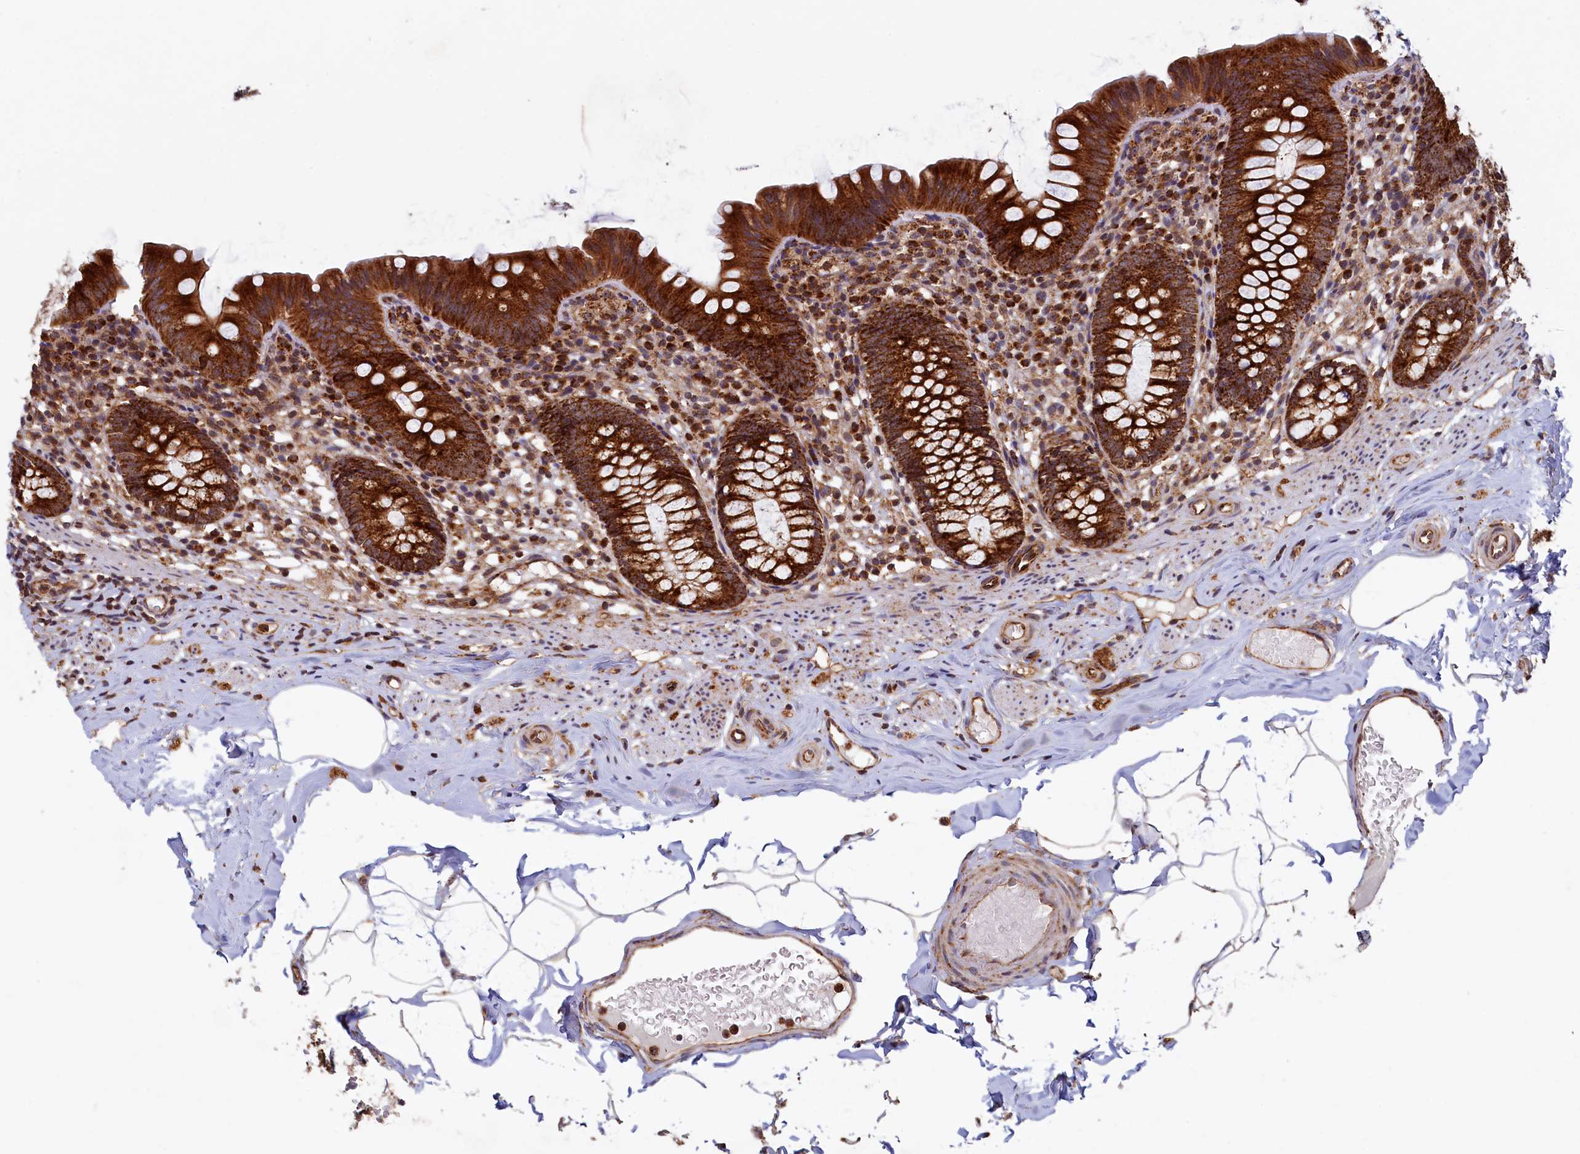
{"staining": {"intensity": "strong", "quantity": ">75%", "location": "cytoplasmic/membranous"}, "tissue": "appendix", "cell_type": "Glandular cells", "image_type": "normal", "snomed": [{"axis": "morphology", "description": "Normal tissue, NOS"}, {"axis": "topography", "description": "Appendix"}], "caption": "Immunohistochemical staining of benign human appendix shows high levels of strong cytoplasmic/membranous positivity in about >75% of glandular cells.", "gene": "UBE3B", "patient": {"sex": "male", "age": 55}}